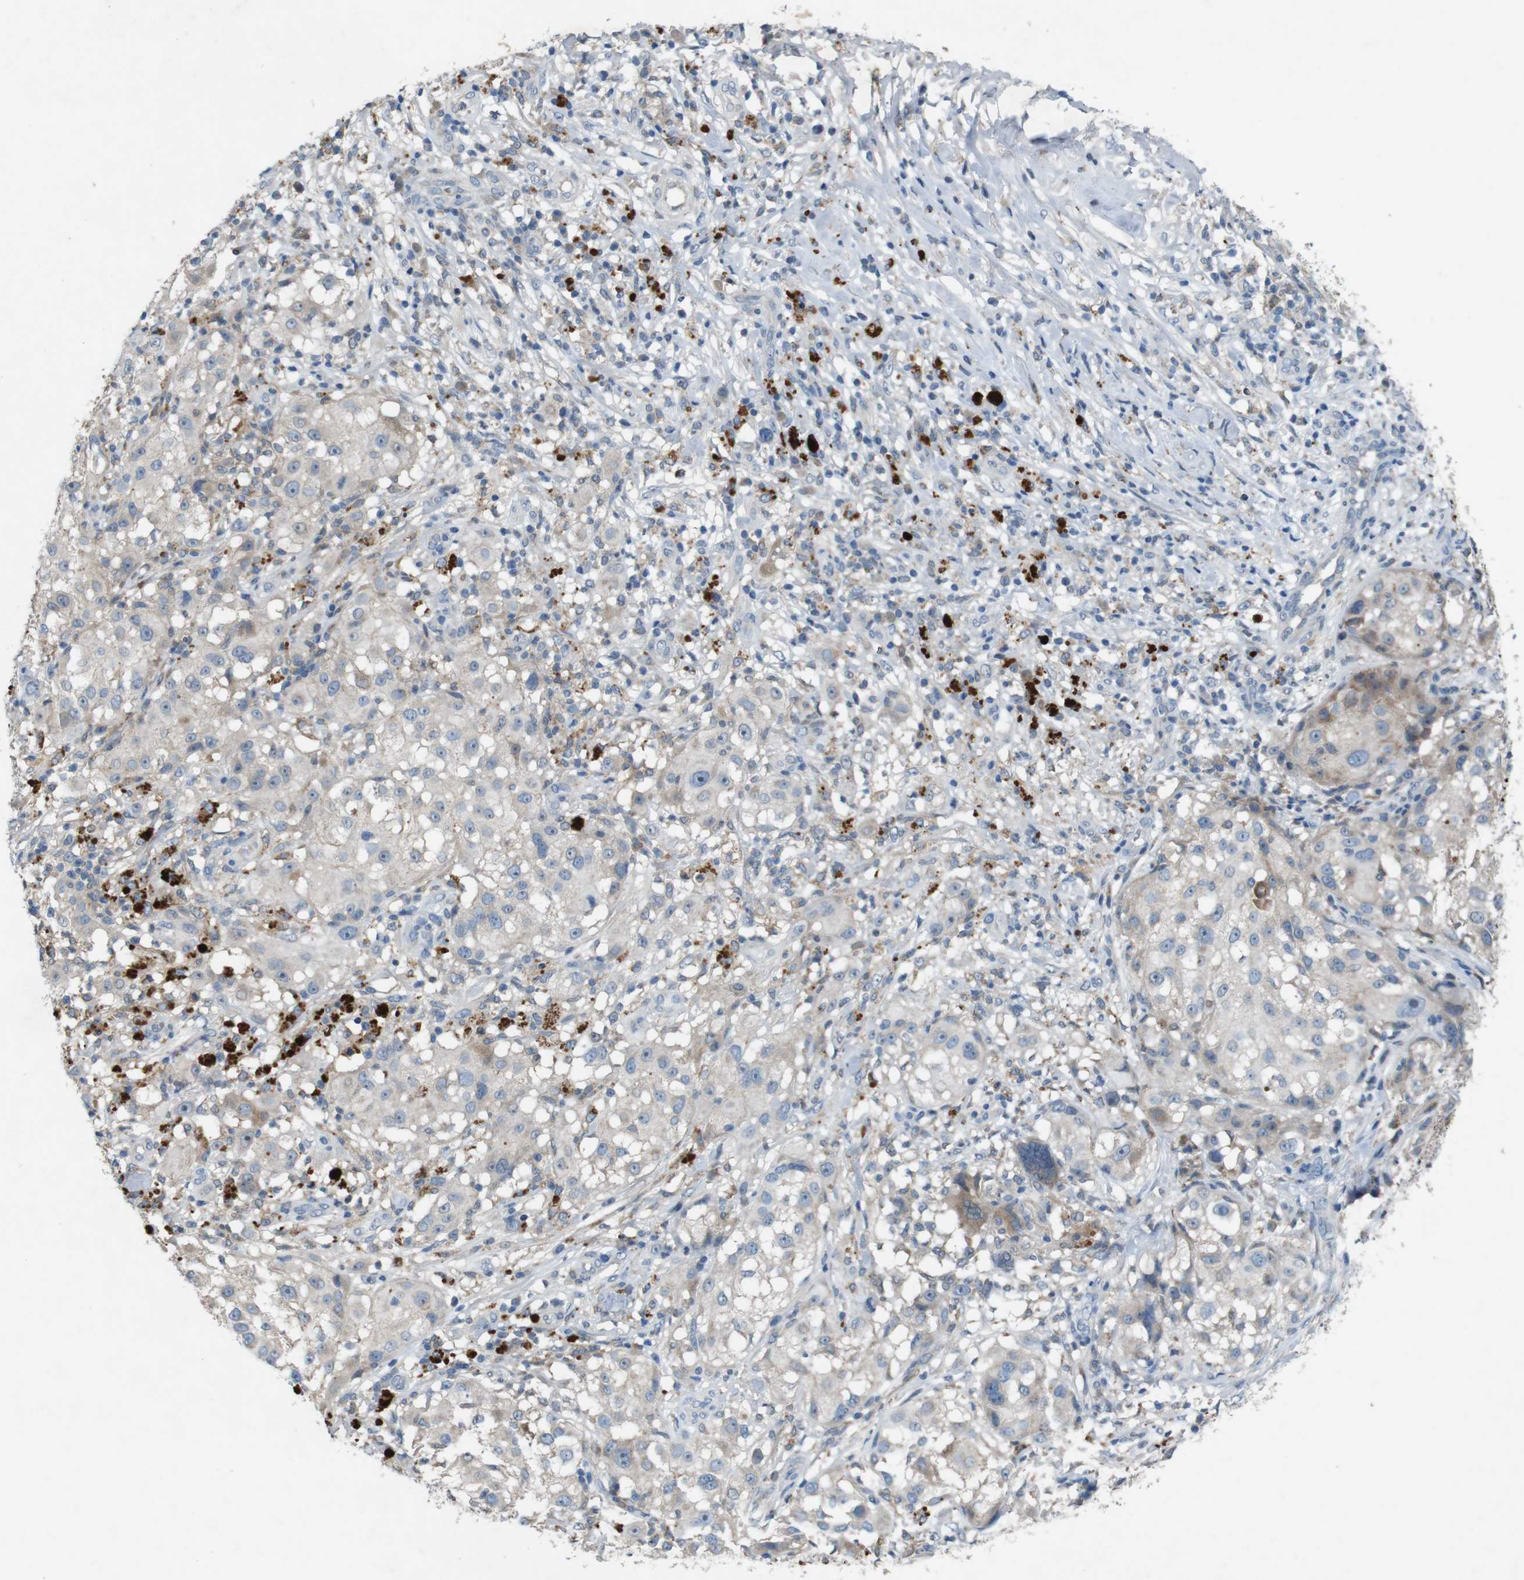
{"staining": {"intensity": "weak", "quantity": "<25%", "location": "cytoplasmic/membranous"}, "tissue": "melanoma", "cell_type": "Tumor cells", "image_type": "cancer", "snomed": [{"axis": "morphology", "description": "Necrosis, NOS"}, {"axis": "morphology", "description": "Malignant melanoma, NOS"}, {"axis": "topography", "description": "Skin"}], "caption": "Immunohistochemical staining of human melanoma exhibits no significant staining in tumor cells. (DAB (3,3'-diaminobenzidine) immunohistochemistry visualized using brightfield microscopy, high magnification).", "gene": "MOGAT3", "patient": {"sex": "female", "age": 87}}